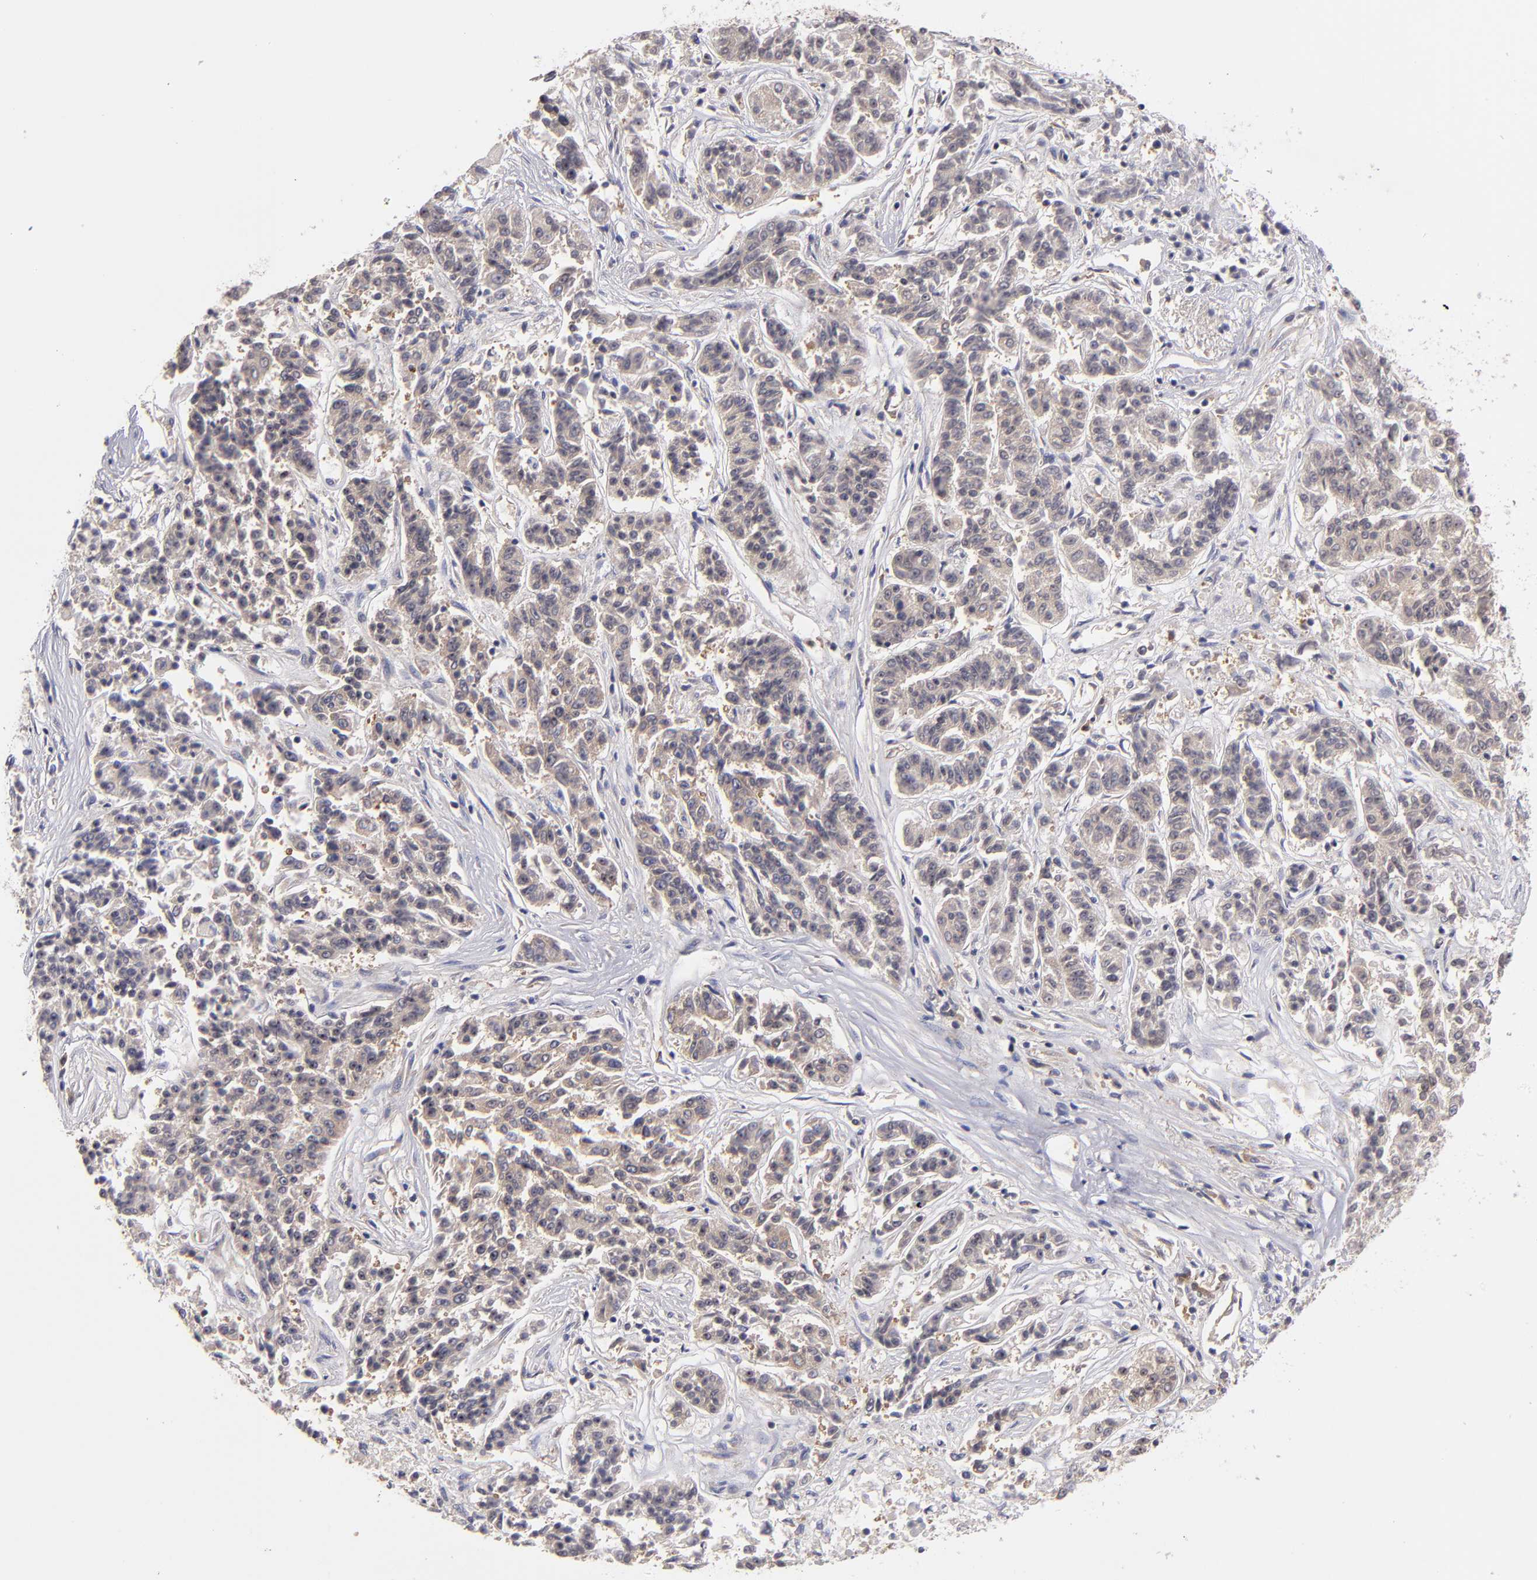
{"staining": {"intensity": "weak", "quantity": ">75%", "location": "cytoplasmic/membranous"}, "tissue": "lung cancer", "cell_type": "Tumor cells", "image_type": "cancer", "snomed": [{"axis": "morphology", "description": "Adenocarcinoma, NOS"}, {"axis": "topography", "description": "Lung"}], "caption": "Lung adenocarcinoma stained with DAB (3,3'-diaminobenzidine) immunohistochemistry demonstrates low levels of weak cytoplasmic/membranous positivity in approximately >75% of tumor cells.", "gene": "EIF3L", "patient": {"sex": "male", "age": 84}}